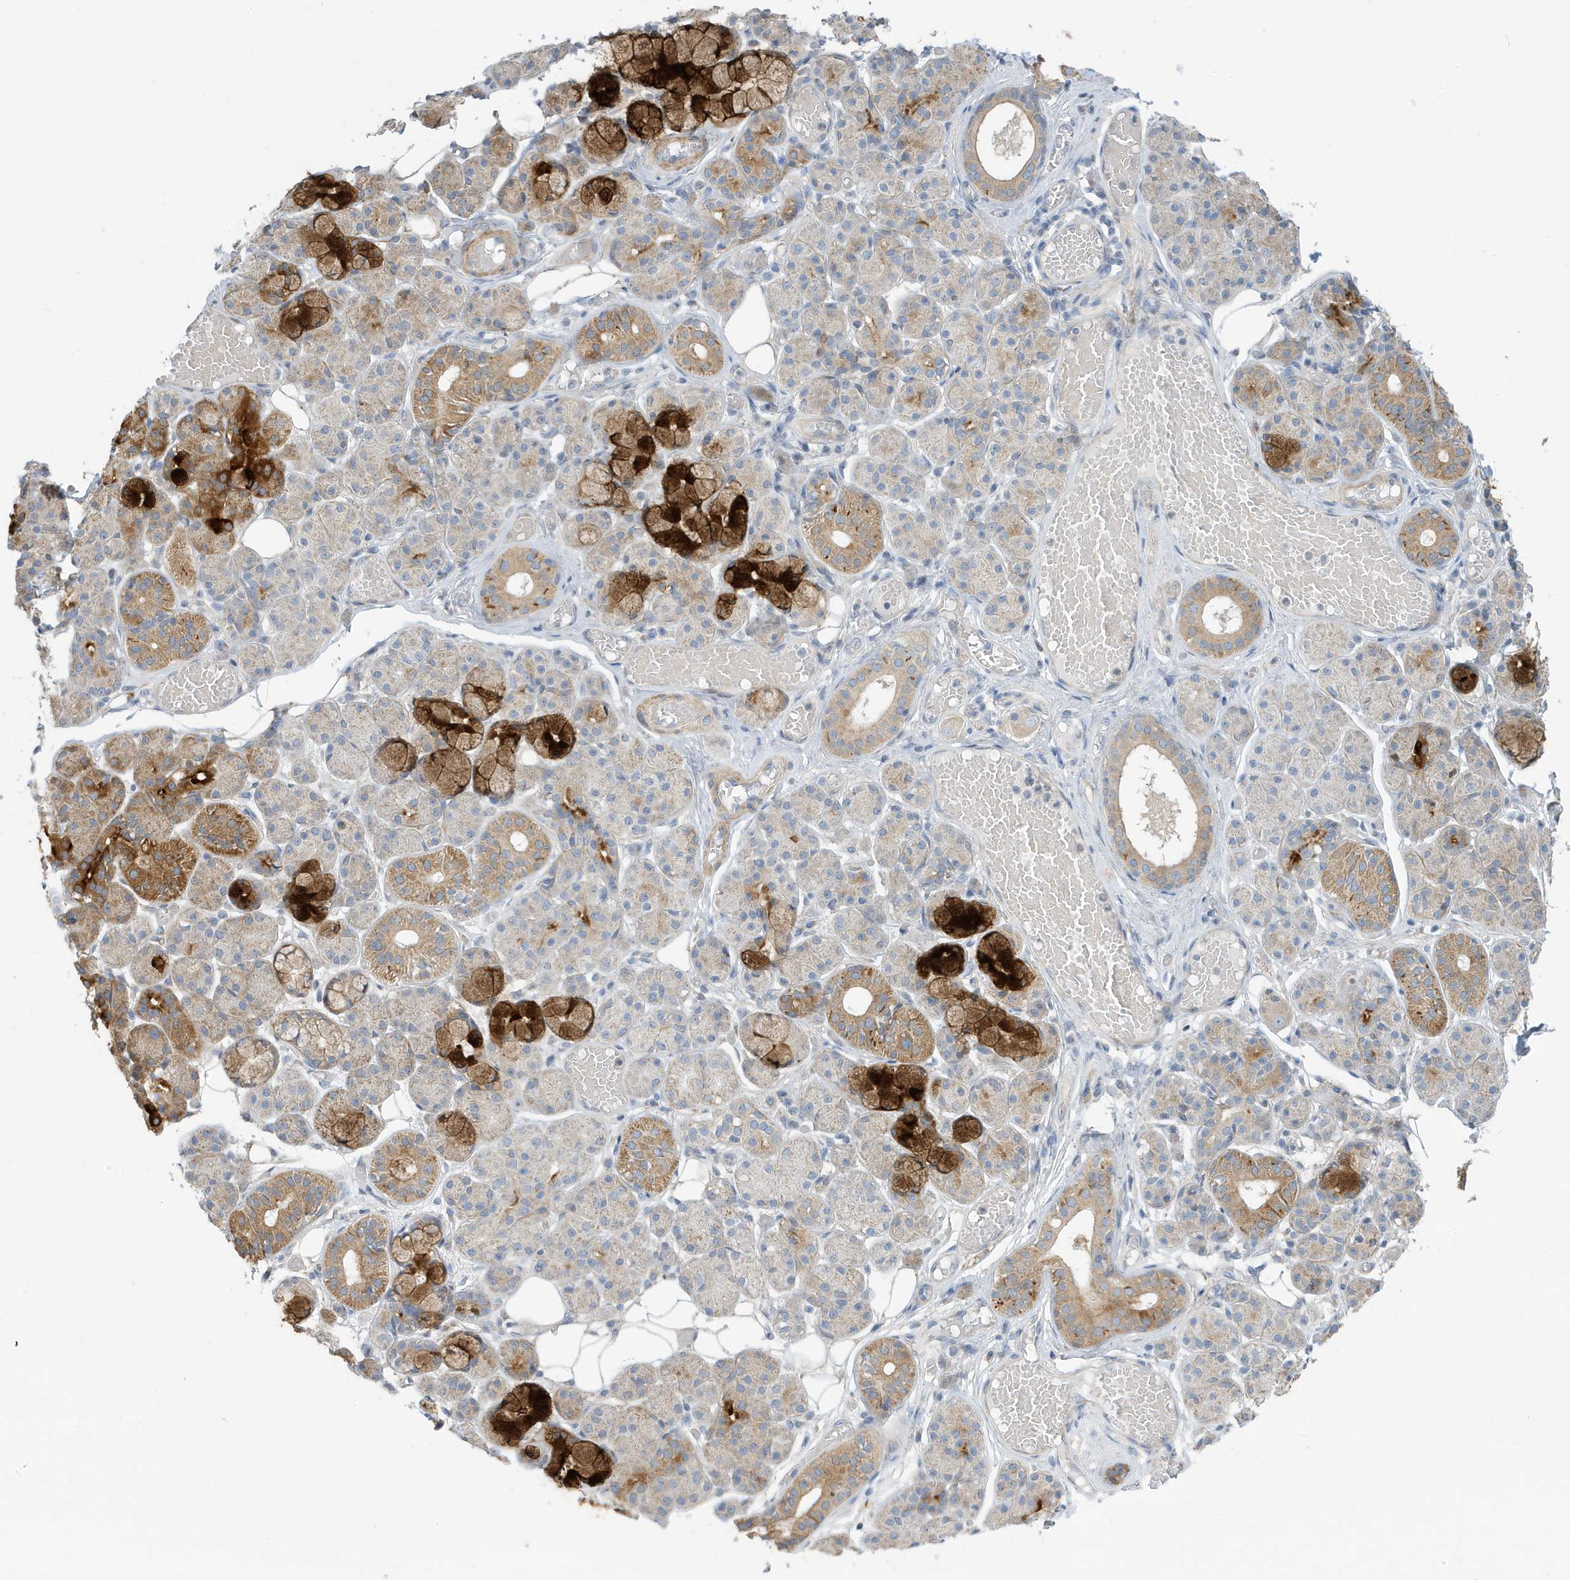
{"staining": {"intensity": "strong", "quantity": "<25%", "location": "cytoplasmic/membranous"}, "tissue": "salivary gland", "cell_type": "Glandular cells", "image_type": "normal", "snomed": [{"axis": "morphology", "description": "Normal tissue, NOS"}, {"axis": "topography", "description": "Salivary gland"}], "caption": "This photomicrograph exhibits immunohistochemistry (IHC) staining of benign salivary gland, with medium strong cytoplasmic/membranous staining in about <25% of glandular cells.", "gene": "ATP13A5", "patient": {"sex": "male", "age": 63}}